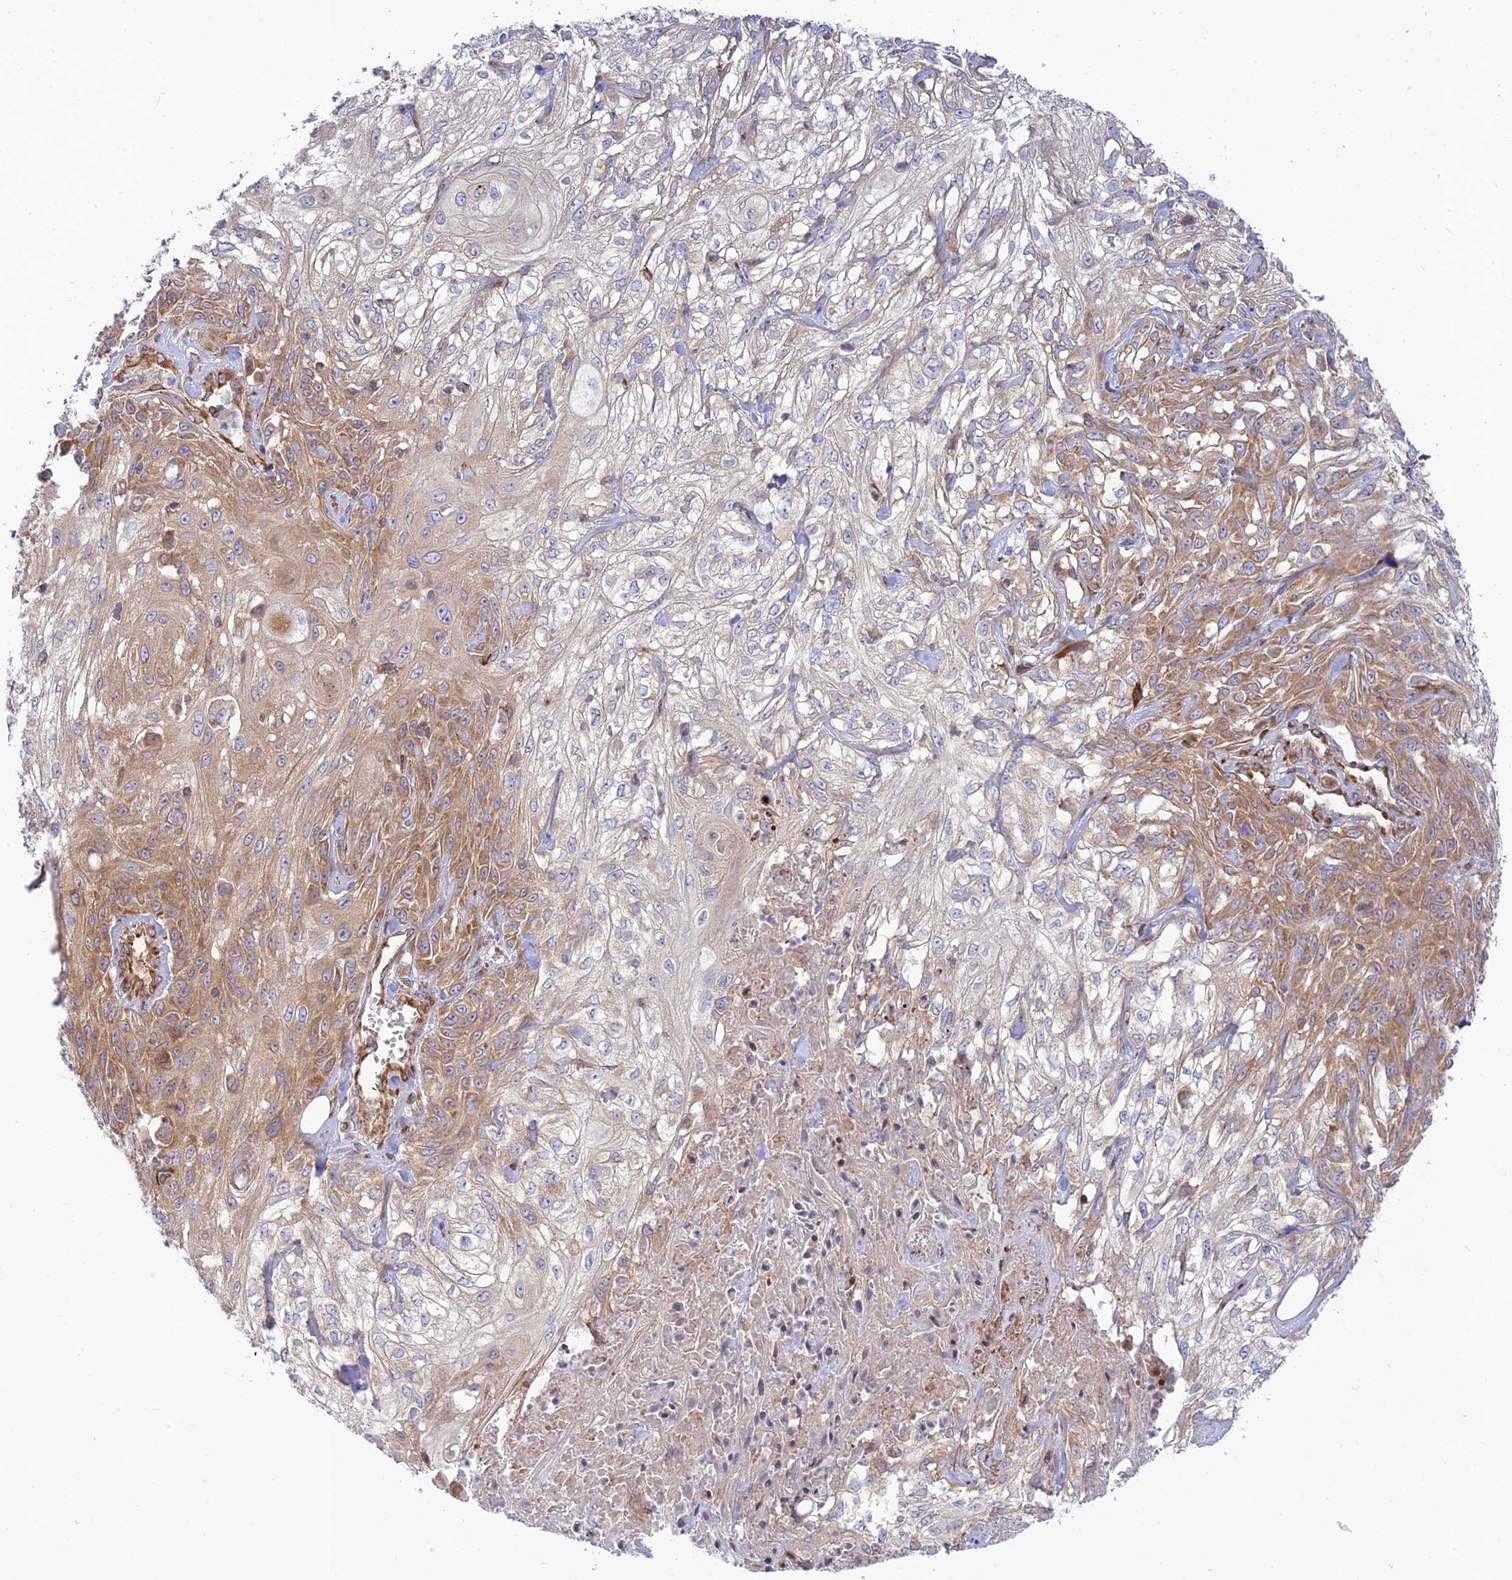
{"staining": {"intensity": "moderate", "quantity": ">75%", "location": "cytoplasmic/membranous"}, "tissue": "skin cancer", "cell_type": "Tumor cells", "image_type": "cancer", "snomed": [{"axis": "morphology", "description": "Squamous cell carcinoma, NOS"}, {"axis": "morphology", "description": "Squamous cell carcinoma, metastatic, NOS"}, {"axis": "topography", "description": "Skin"}, {"axis": "topography", "description": "Lymph node"}], "caption": "A high-resolution micrograph shows immunohistochemistry (IHC) staining of skin metastatic squamous cell carcinoma, which reveals moderate cytoplasmic/membranous staining in approximately >75% of tumor cells. The protein is shown in brown color, while the nuclei are stained blue.", "gene": "PIMREG", "patient": {"sex": "male", "age": 75}}